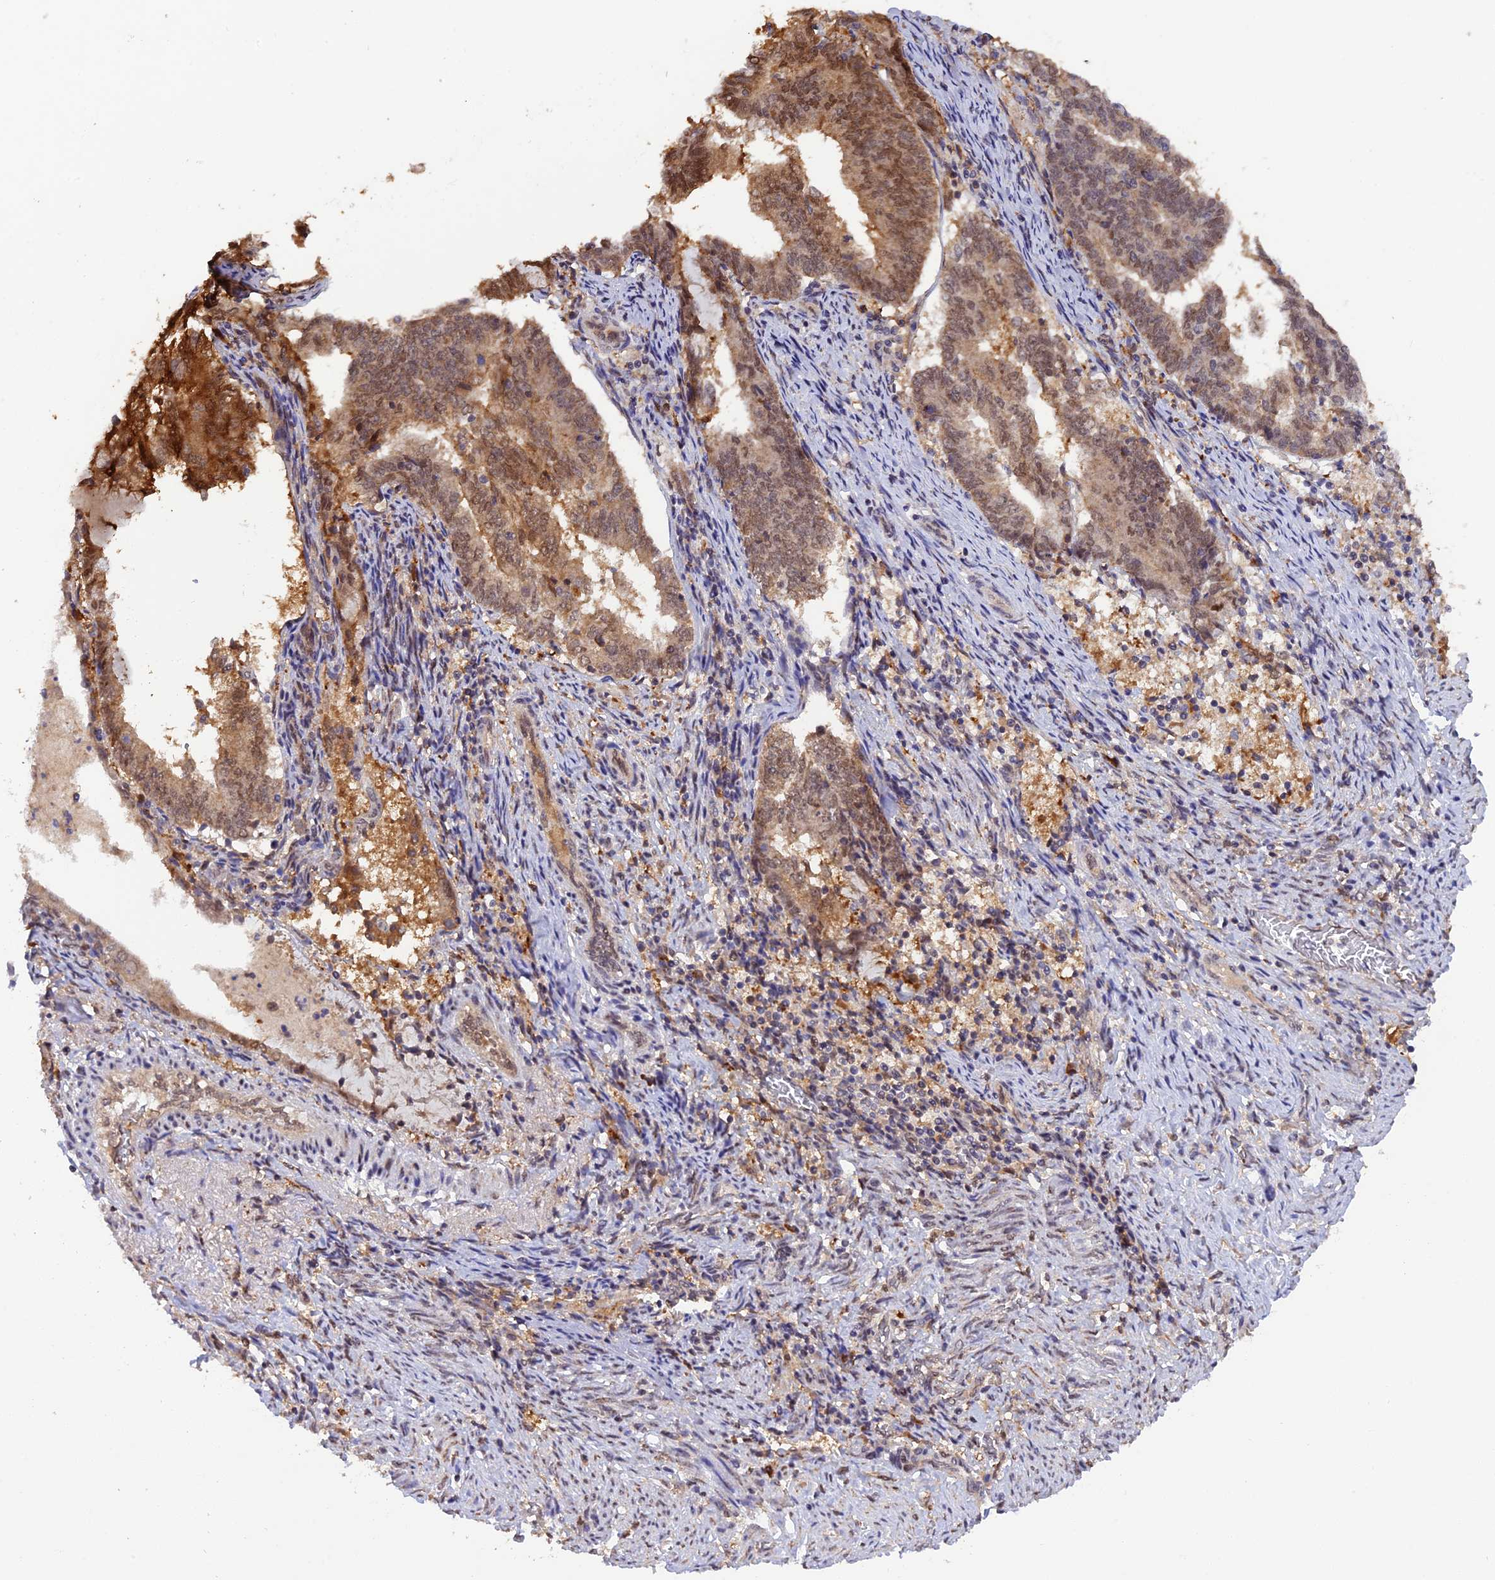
{"staining": {"intensity": "moderate", "quantity": ">75%", "location": "nuclear"}, "tissue": "endometrial cancer", "cell_type": "Tumor cells", "image_type": "cancer", "snomed": [{"axis": "morphology", "description": "Adenocarcinoma, NOS"}, {"axis": "topography", "description": "Endometrium"}], "caption": "About >75% of tumor cells in human endometrial cancer (adenocarcinoma) demonstrate moderate nuclear protein staining as visualized by brown immunohistochemical staining.", "gene": "MNS1", "patient": {"sex": "female", "age": 80}}